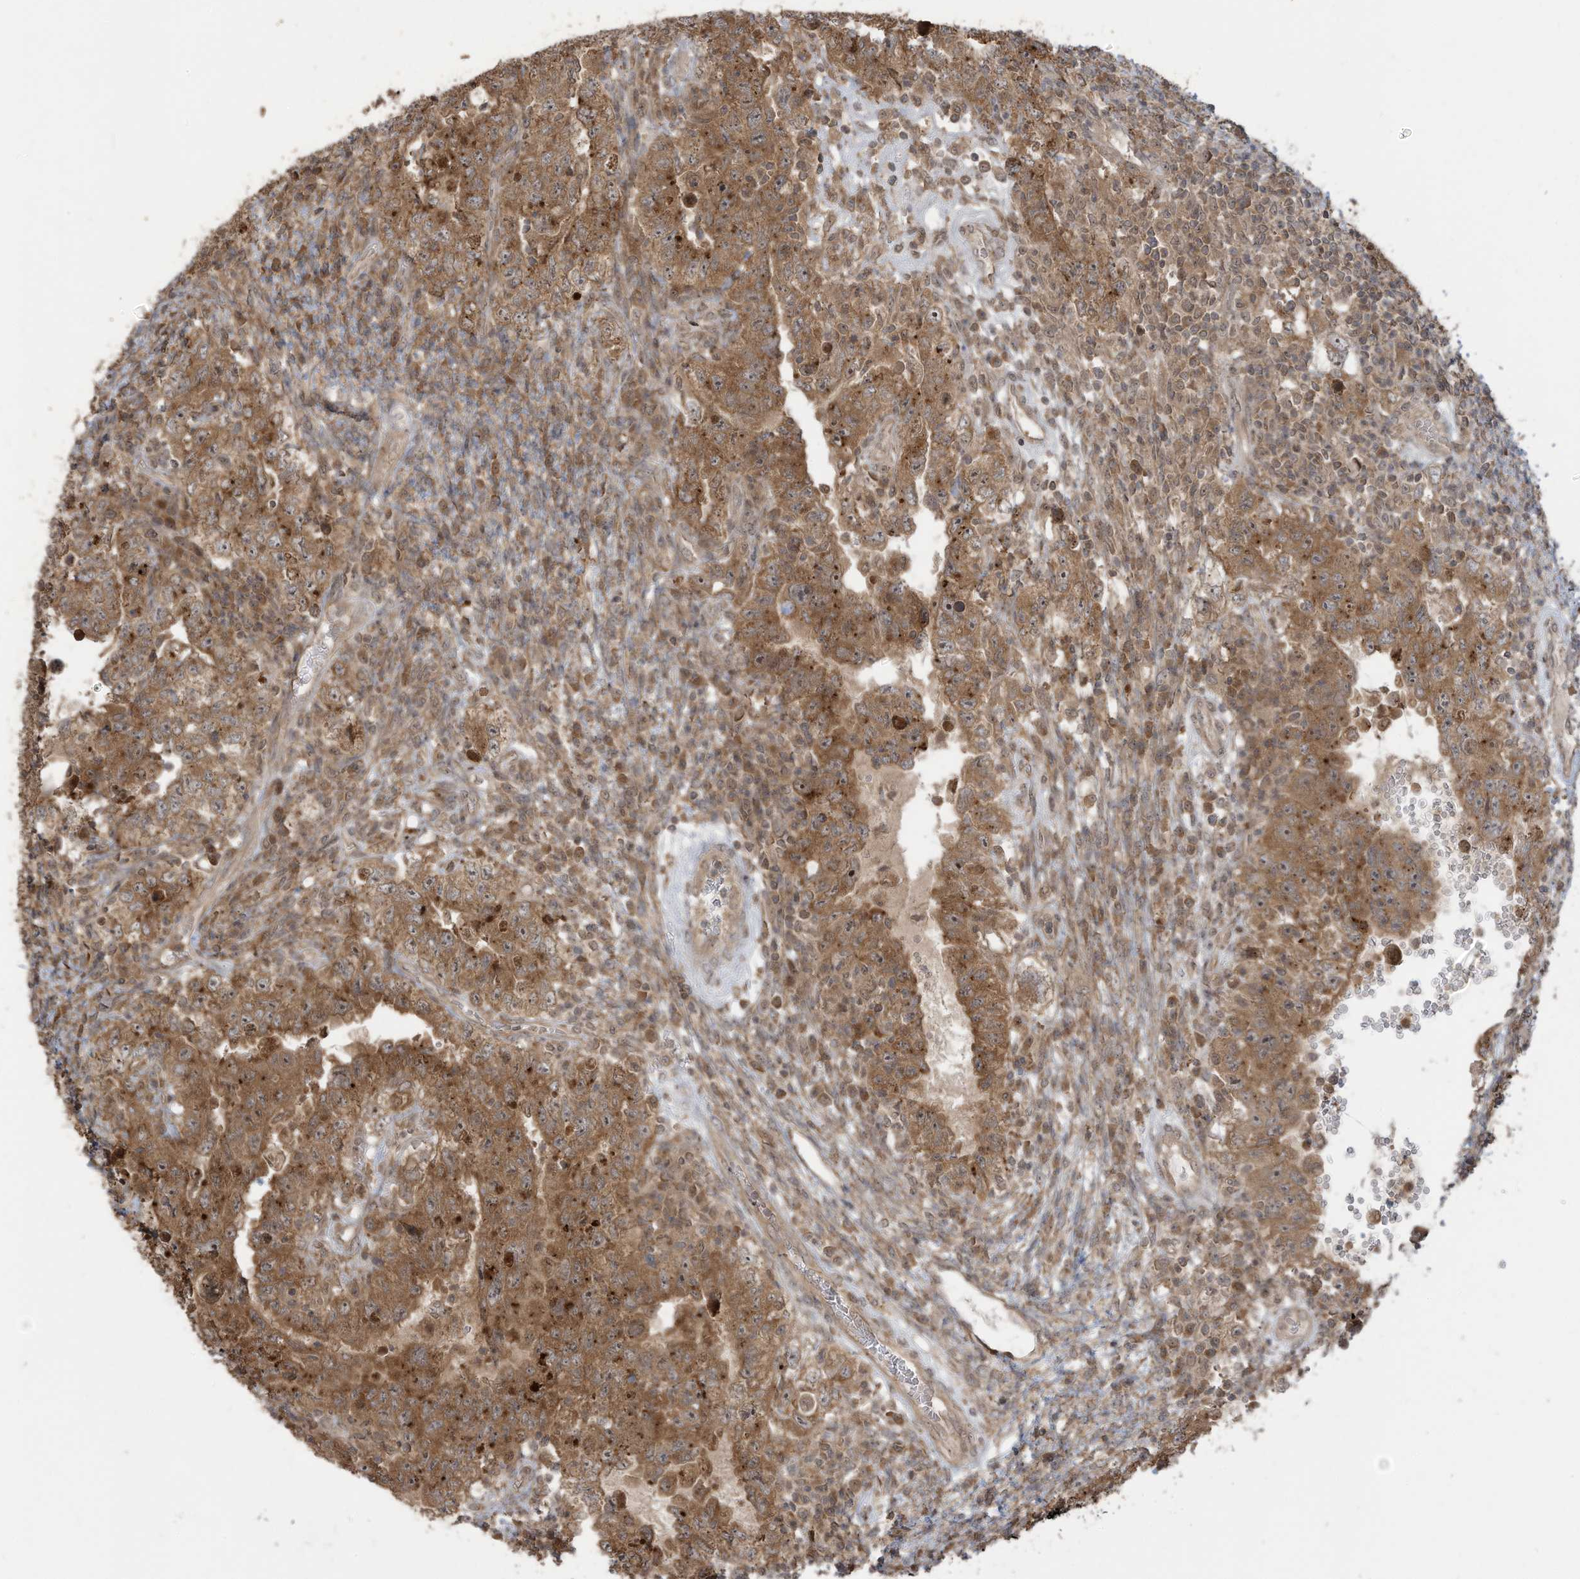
{"staining": {"intensity": "moderate", "quantity": ">75%", "location": "cytoplasmic/membranous,nuclear"}, "tissue": "testis cancer", "cell_type": "Tumor cells", "image_type": "cancer", "snomed": [{"axis": "morphology", "description": "Carcinoma, Embryonal, NOS"}, {"axis": "topography", "description": "Testis"}], "caption": "High-power microscopy captured an immunohistochemistry (IHC) image of testis embryonal carcinoma, revealing moderate cytoplasmic/membranous and nuclear staining in approximately >75% of tumor cells.", "gene": "CARF", "patient": {"sex": "male", "age": 26}}